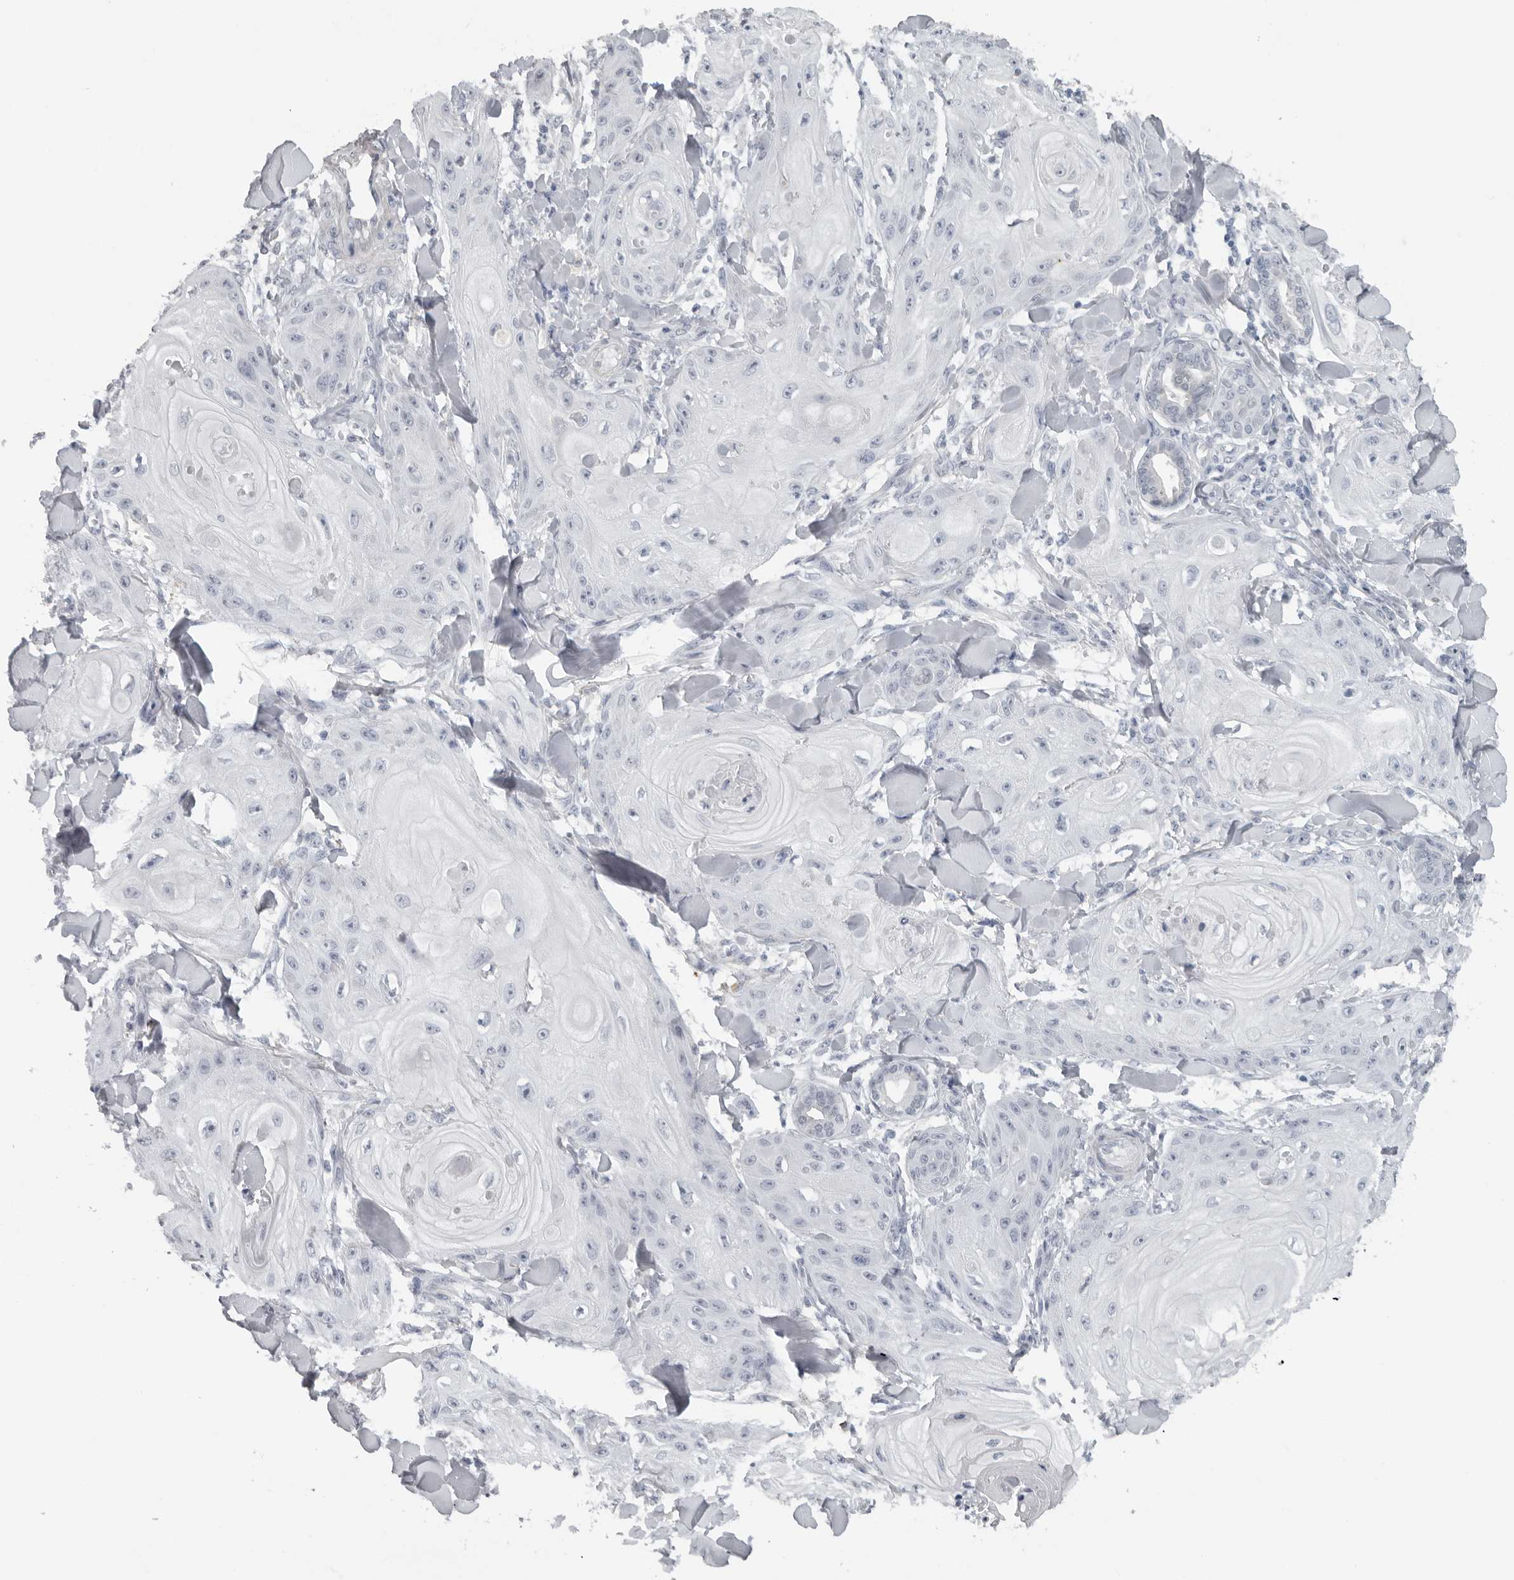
{"staining": {"intensity": "negative", "quantity": "none", "location": "none"}, "tissue": "skin cancer", "cell_type": "Tumor cells", "image_type": "cancer", "snomed": [{"axis": "morphology", "description": "Squamous cell carcinoma, NOS"}, {"axis": "topography", "description": "Skin"}], "caption": "High power microscopy micrograph of an immunohistochemistry (IHC) micrograph of squamous cell carcinoma (skin), revealing no significant positivity in tumor cells.", "gene": "OPLAH", "patient": {"sex": "male", "age": 74}}